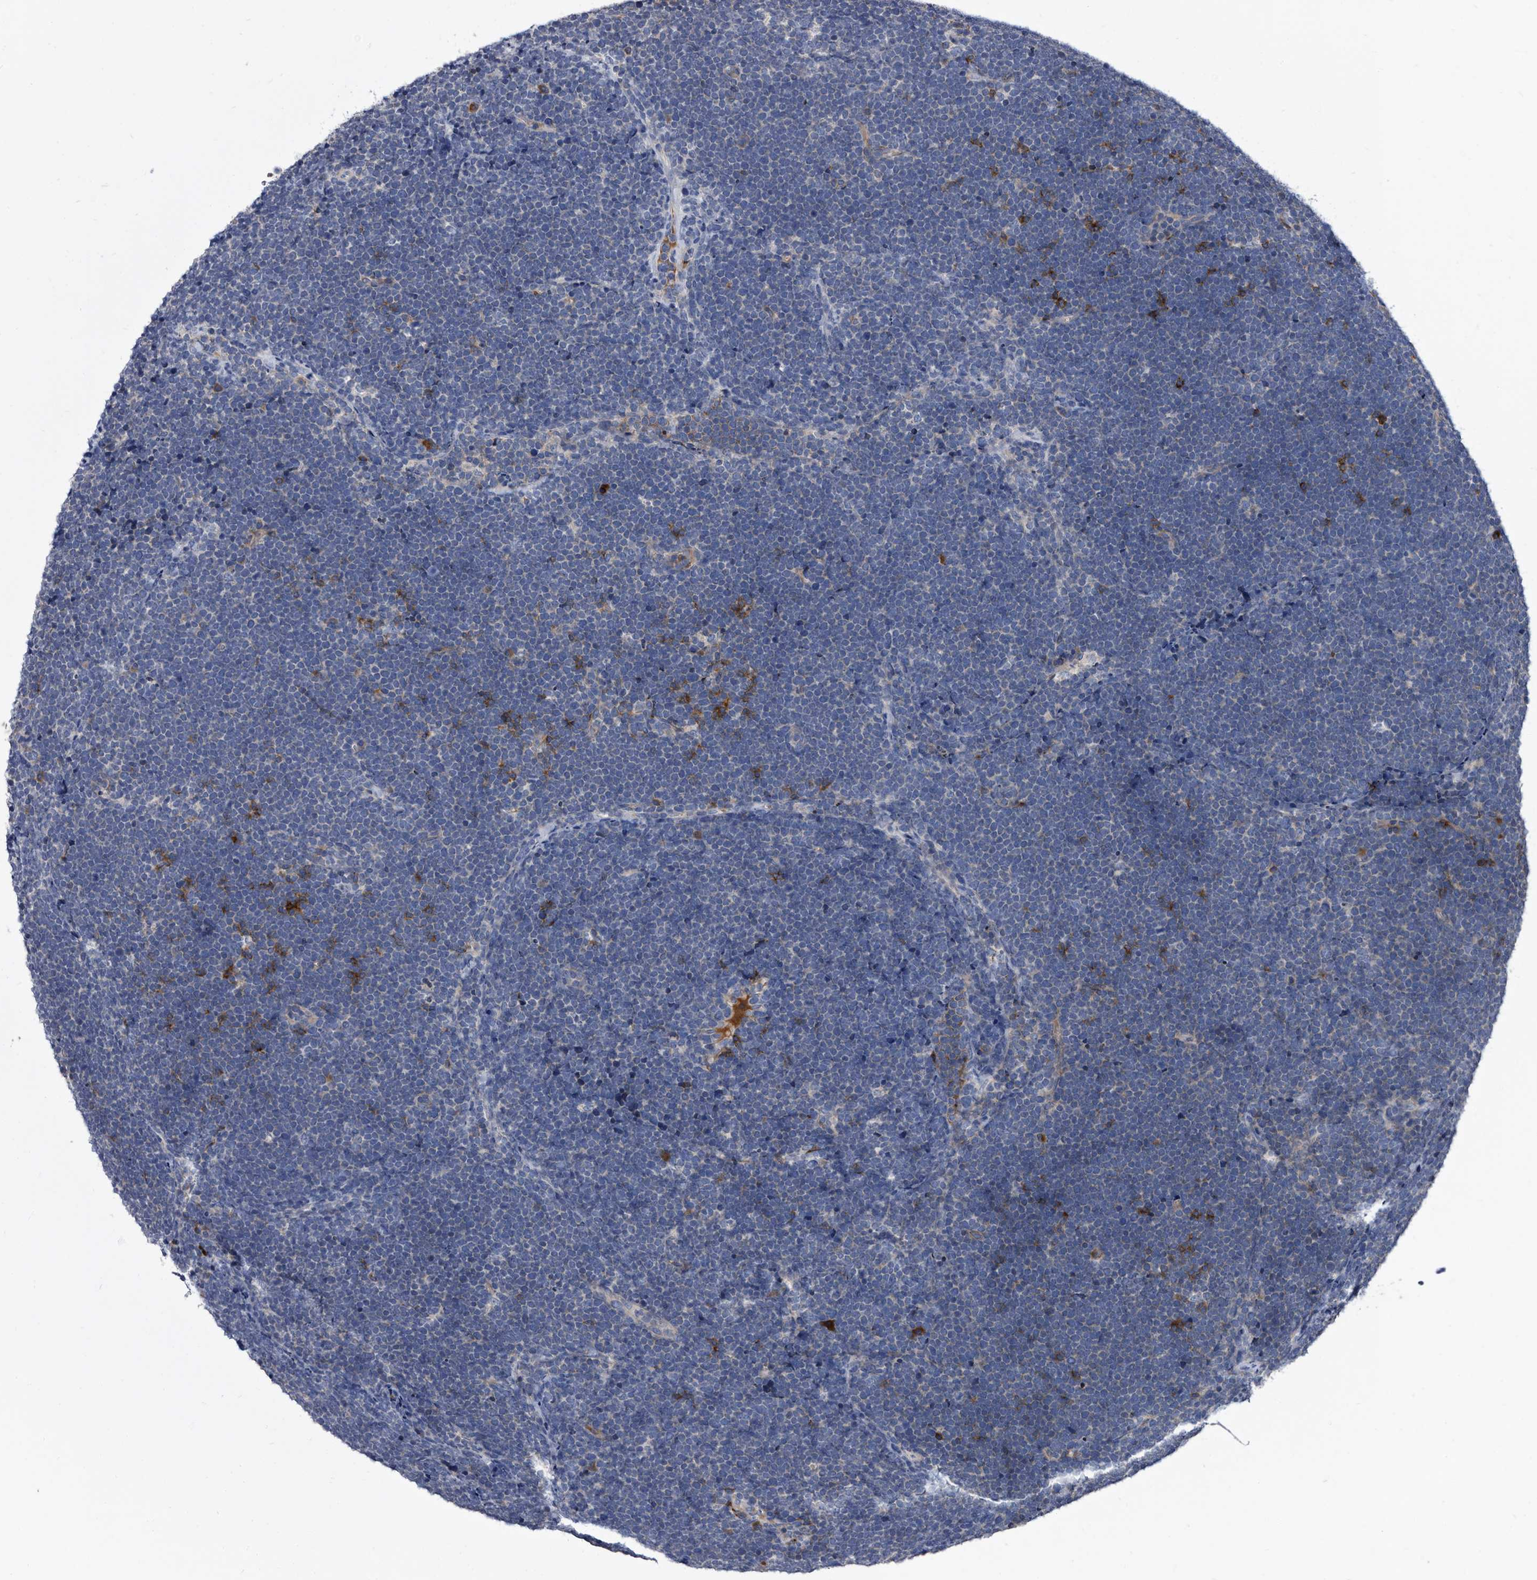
{"staining": {"intensity": "negative", "quantity": "none", "location": "none"}, "tissue": "lymphoma", "cell_type": "Tumor cells", "image_type": "cancer", "snomed": [{"axis": "morphology", "description": "Malignant lymphoma, non-Hodgkin's type, High grade"}, {"axis": "topography", "description": "Lymph node"}], "caption": "A high-resolution micrograph shows immunohistochemistry staining of malignant lymphoma, non-Hodgkin's type (high-grade), which exhibits no significant expression in tumor cells.", "gene": "DTNBP1", "patient": {"sex": "male", "age": 13}}